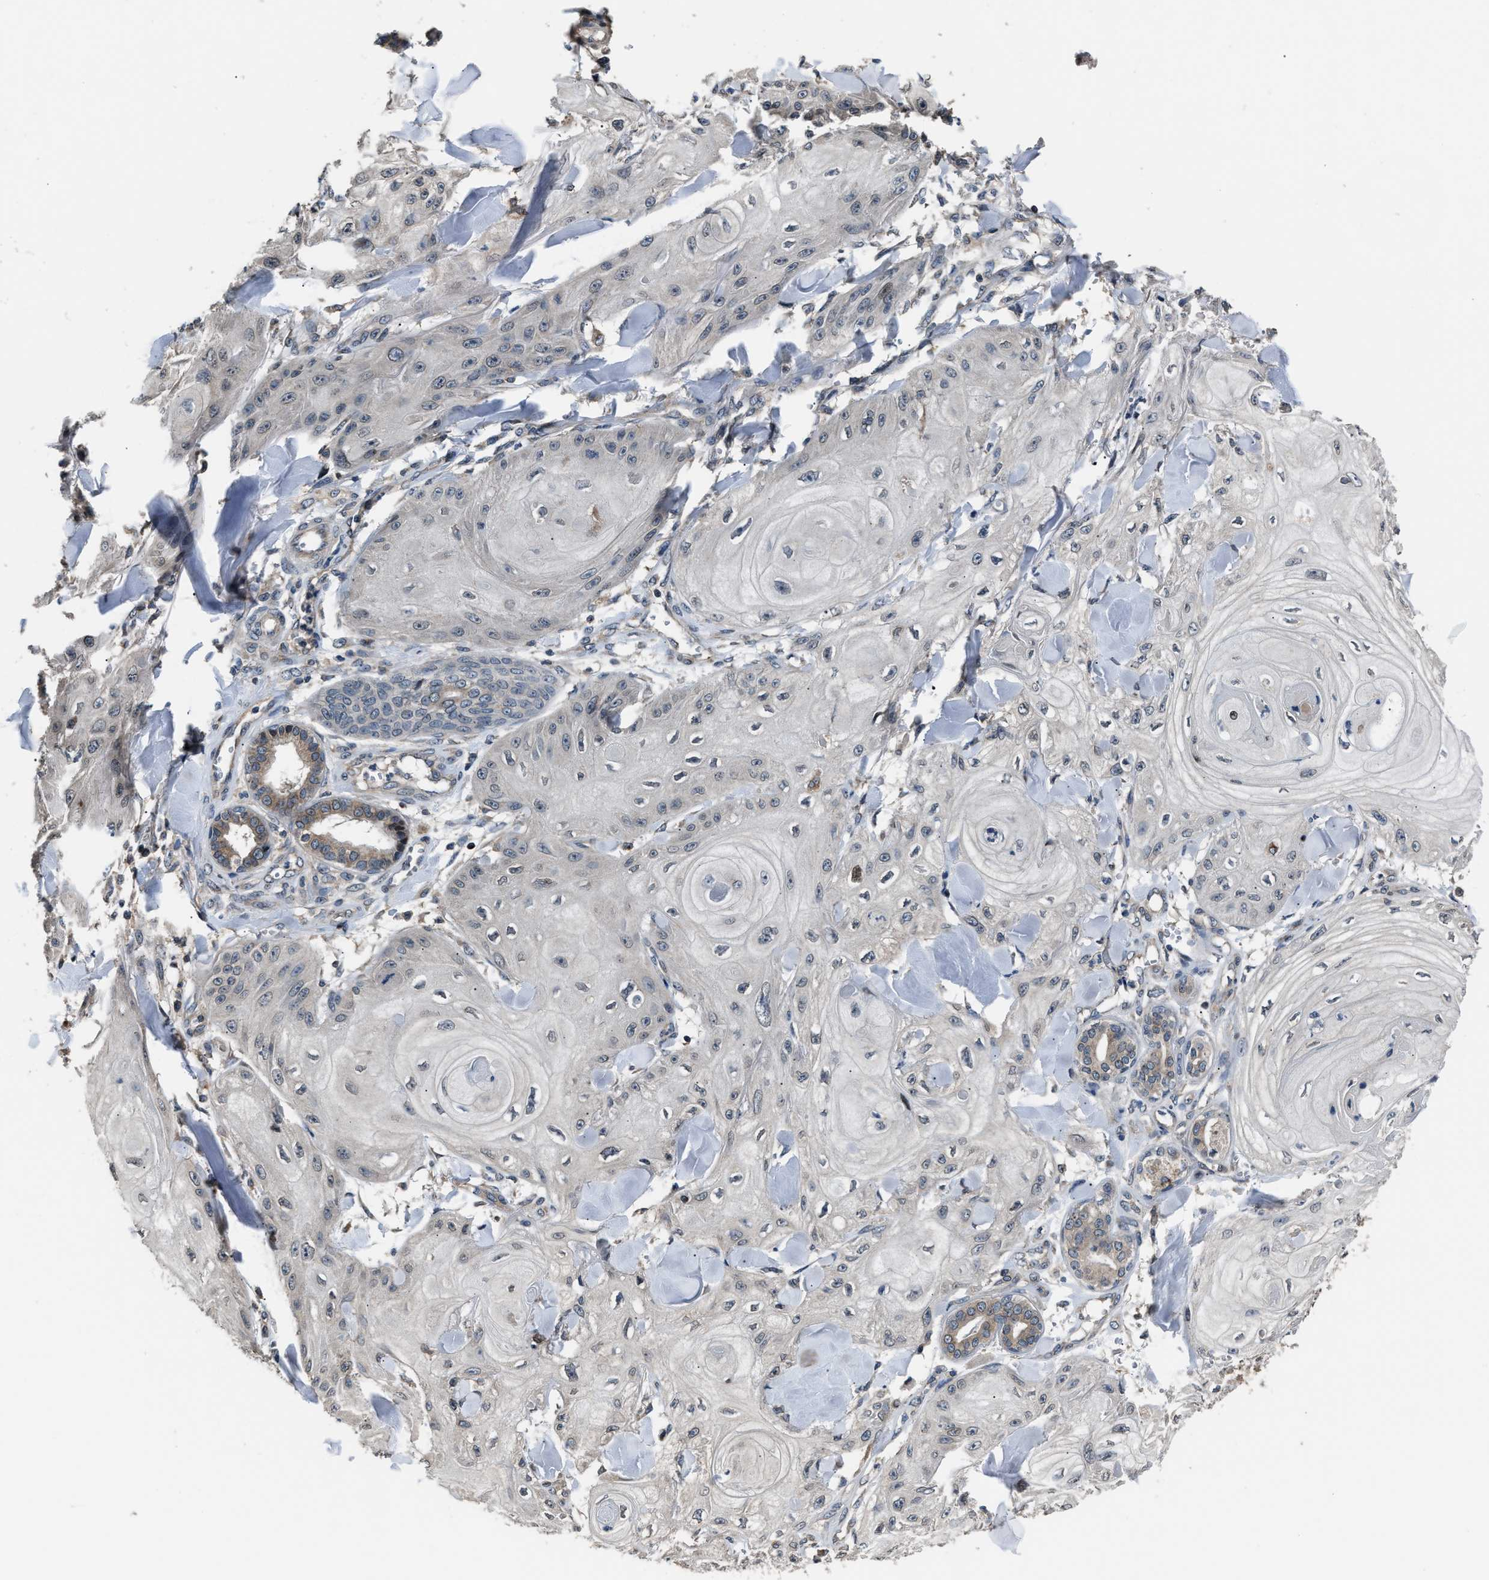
{"staining": {"intensity": "negative", "quantity": "none", "location": "none"}, "tissue": "skin cancer", "cell_type": "Tumor cells", "image_type": "cancer", "snomed": [{"axis": "morphology", "description": "Squamous cell carcinoma, NOS"}, {"axis": "topography", "description": "Skin"}], "caption": "Tumor cells show no significant protein staining in squamous cell carcinoma (skin). (Immunohistochemistry (ihc), brightfield microscopy, high magnification).", "gene": "TNRC18", "patient": {"sex": "male", "age": 74}}